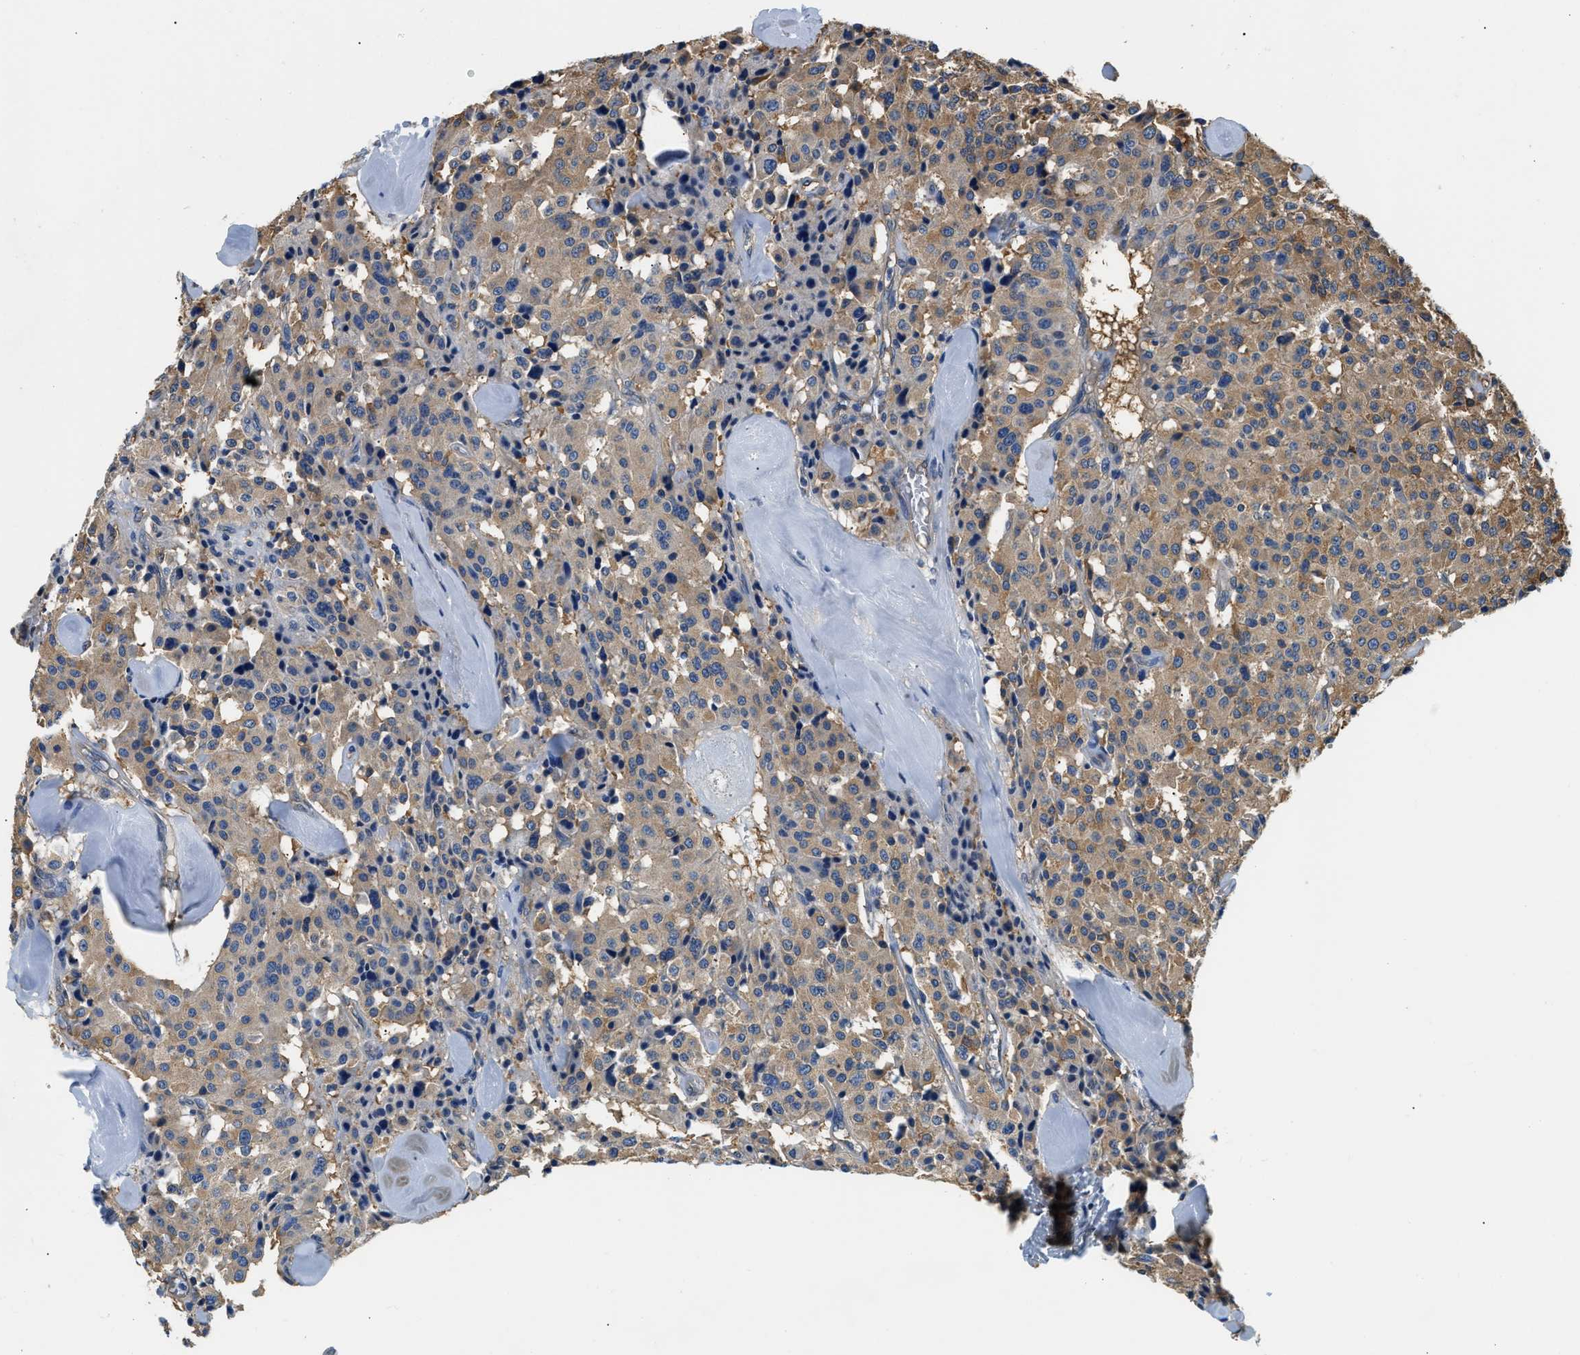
{"staining": {"intensity": "moderate", "quantity": ">75%", "location": "cytoplasmic/membranous"}, "tissue": "carcinoid", "cell_type": "Tumor cells", "image_type": "cancer", "snomed": [{"axis": "morphology", "description": "Carcinoid, malignant, NOS"}, {"axis": "topography", "description": "Lung"}], "caption": "DAB immunohistochemical staining of malignant carcinoid reveals moderate cytoplasmic/membranous protein staining in about >75% of tumor cells. (IHC, brightfield microscopy, high magnification).", "gene": "PPP2R1B", "patient": {"sex": "male", "age": 30}}